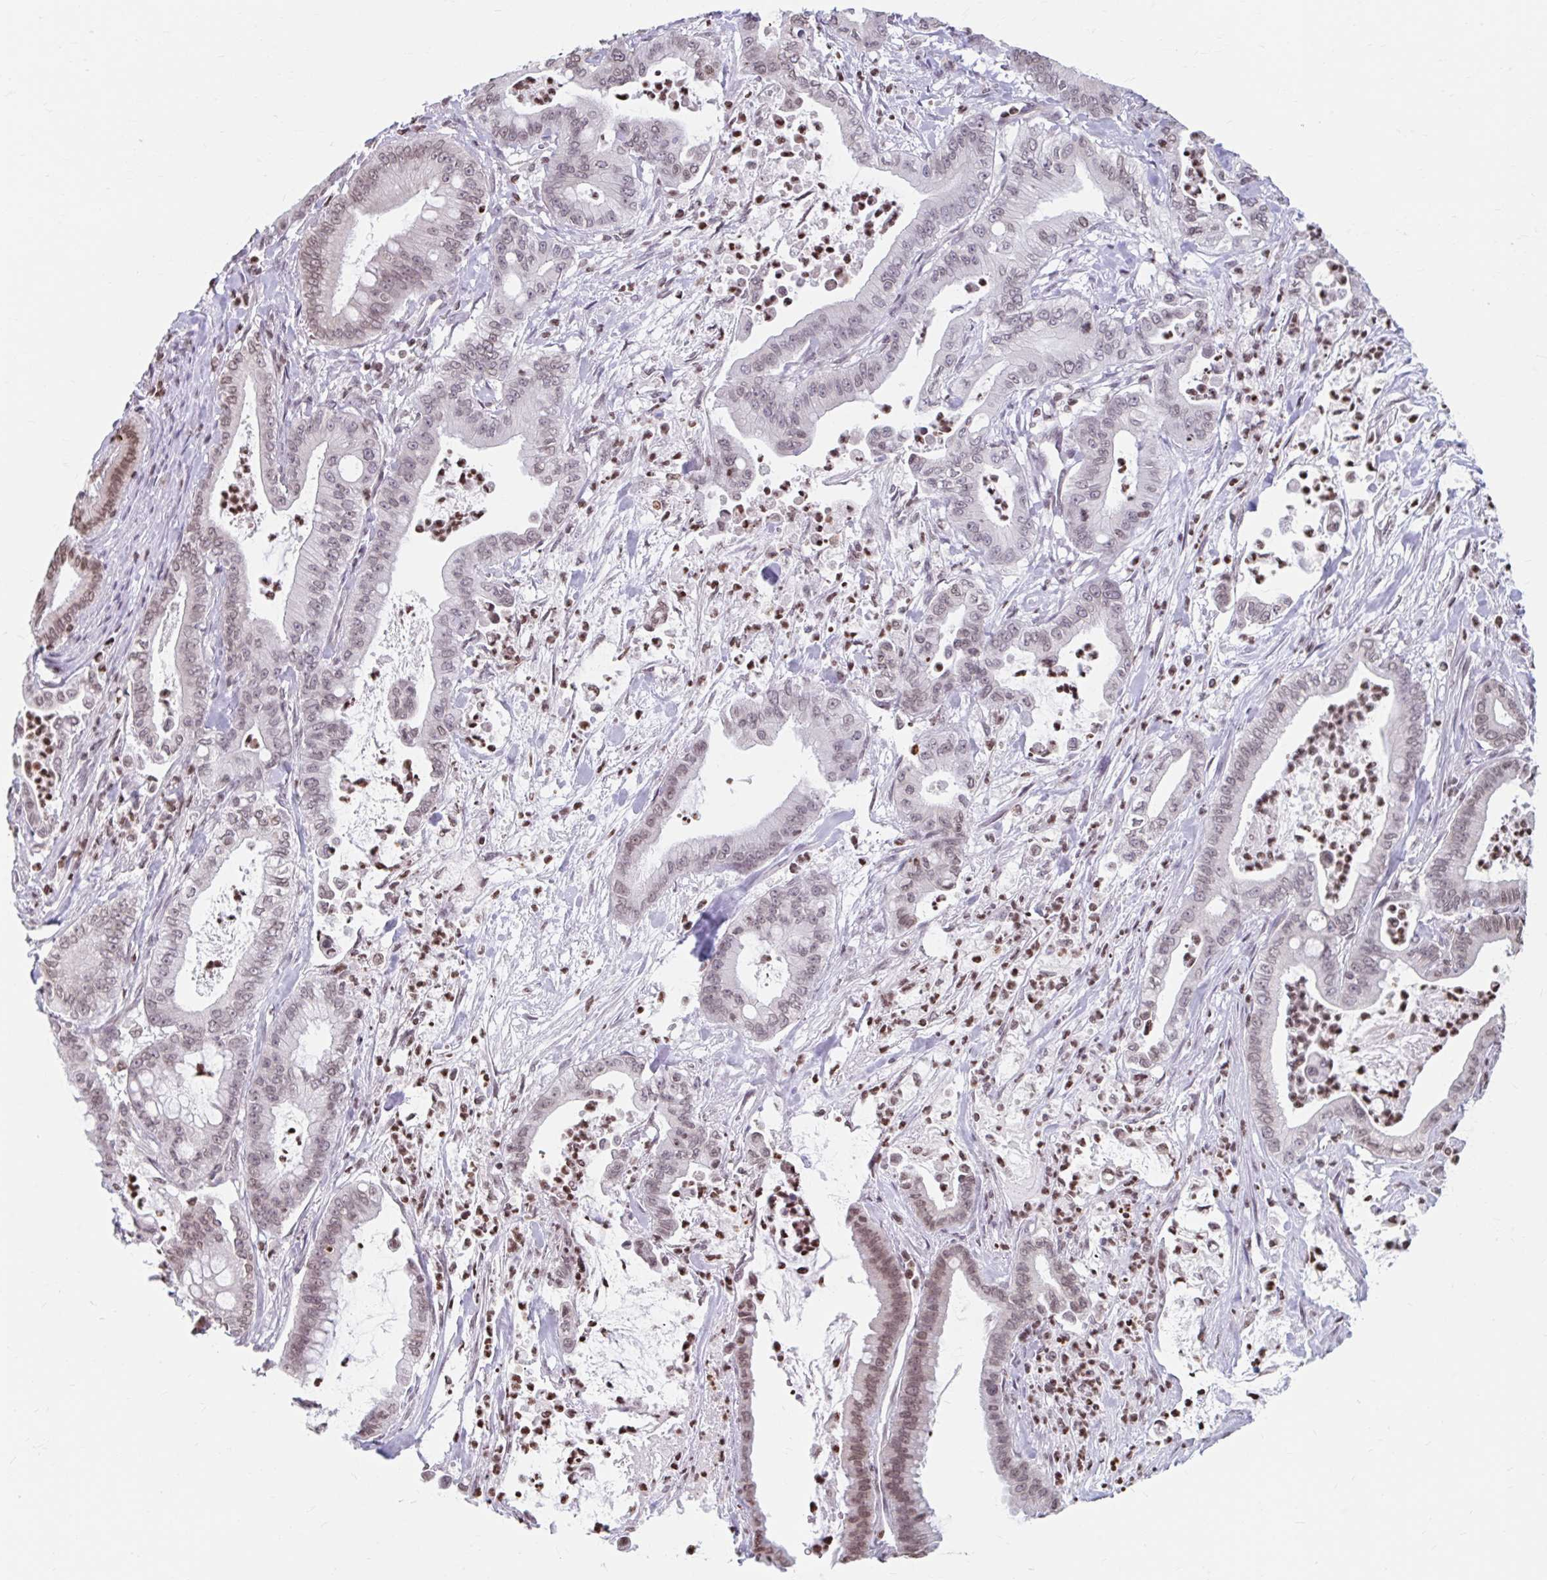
{"staining": {"intensity": "moderate", "quantity": "<25%", "location": "nuclear"}, "tissue": "pancreatic cancer", "cell_type": "Tumor cells", "image_type": "cancer", "snomed": [{"axis": "morphology", "description": "Adenocarcinoma, NOS"}, {"axis": "topography", "description": "Pancreas"}], "caption": "Protein staining by immunohistochemistry (IHC) demonstrates moderate nuclear expression in approximately <25% of tumor cells in pancreatic adenocarcinoma.", "gene": "ORC3", "patient": {"sex": "male", "age": 71}}